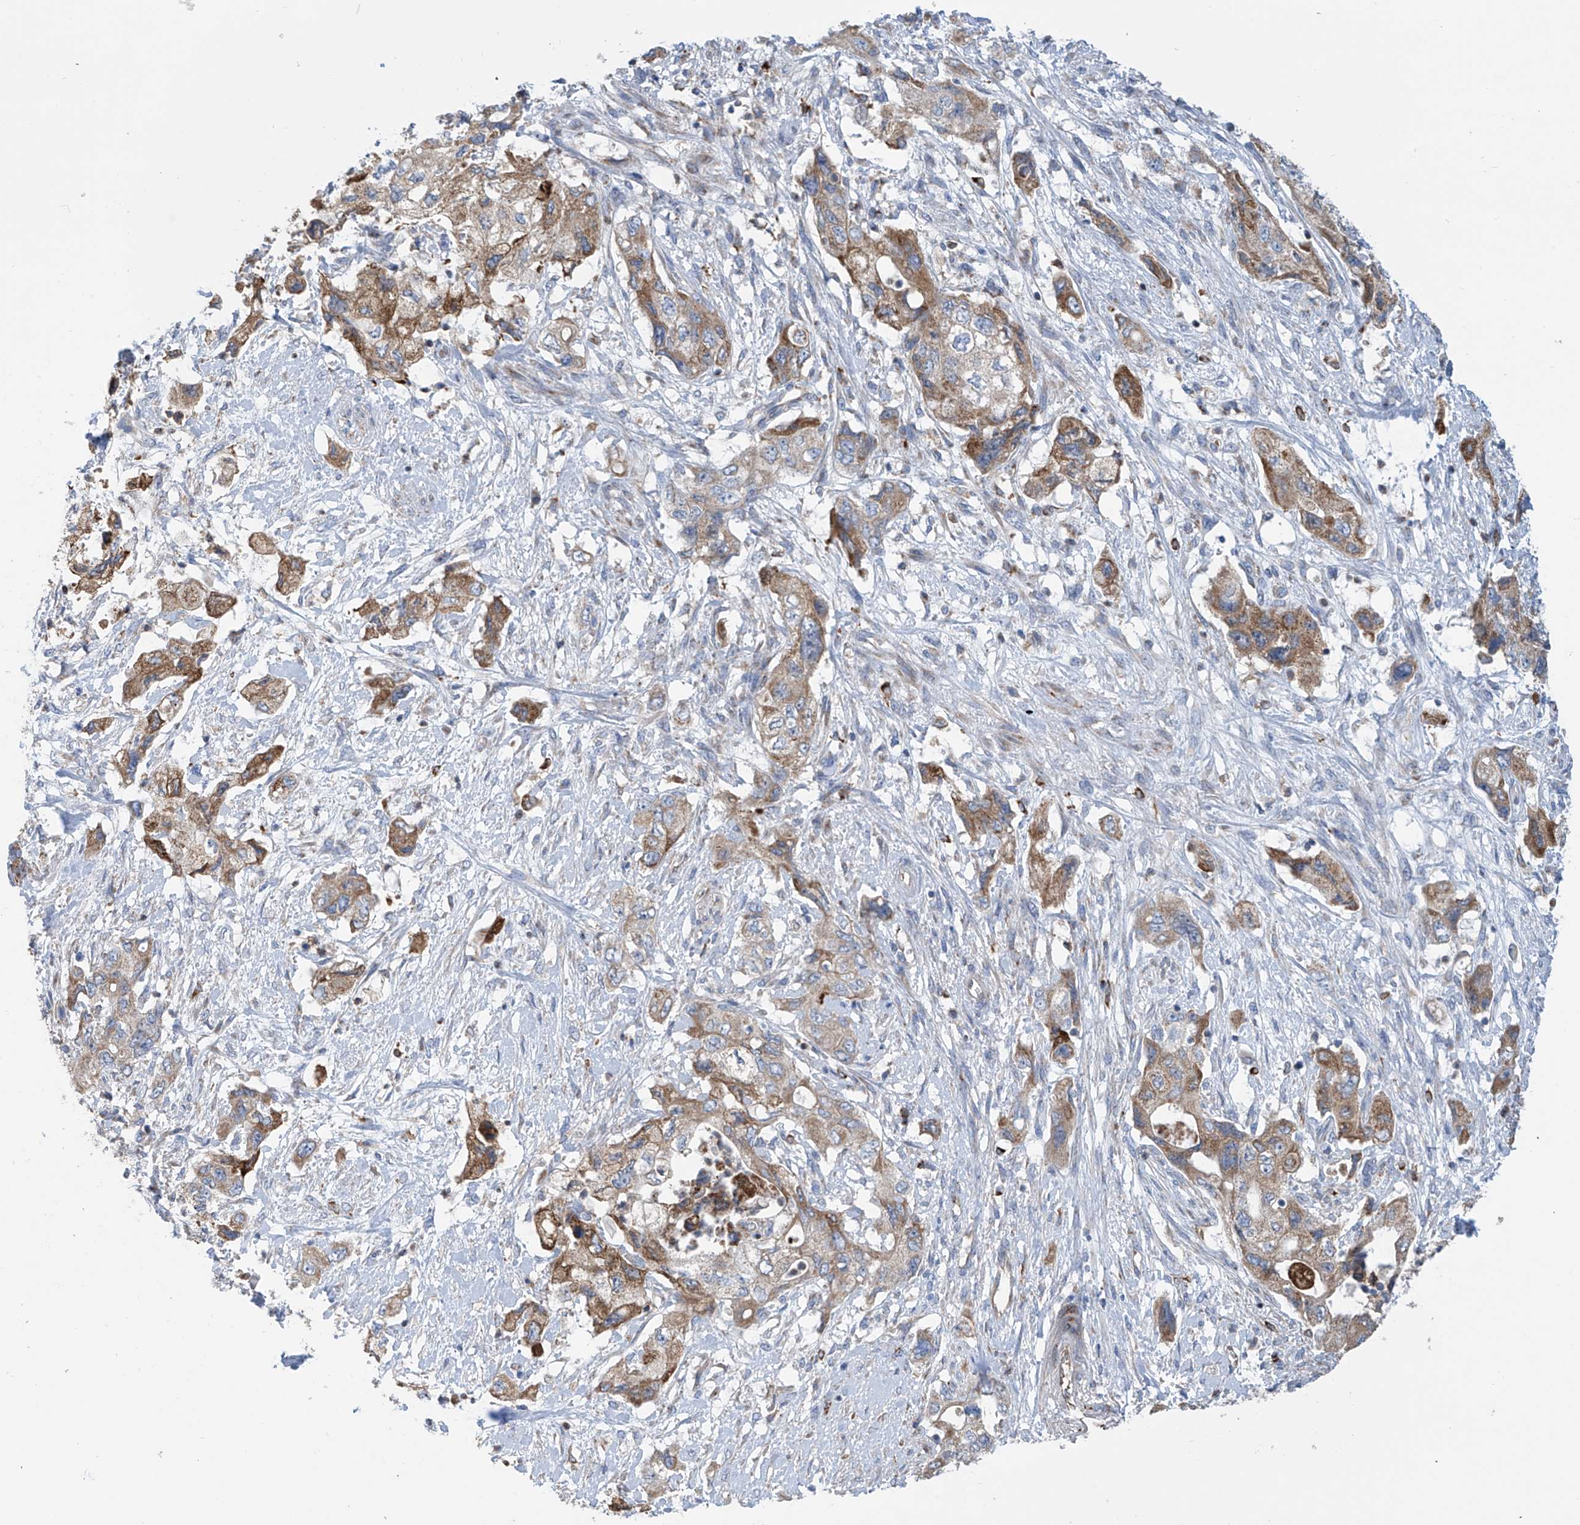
{"staining": {"intensity": "moderate", "quantity": ">75%", "location": "cytoplasmic/membranous"}, "tissue": "pancreatic cancer", "cell_type": "Tumor cells", "image_type": "cancer", "snomed": [{"axis": "morphology", "description": "Adenocarcinoma, NOS"}, {"axis": "topography", "description": "Pancreas"}], "caption": "A micrograph of pancreatic cancer stained for a protein shows moderate cytoplasmic/membranous brown staining in tumor cells.", "gene": "EIF5B", "patient": {"sex": "female", "age": 73}}